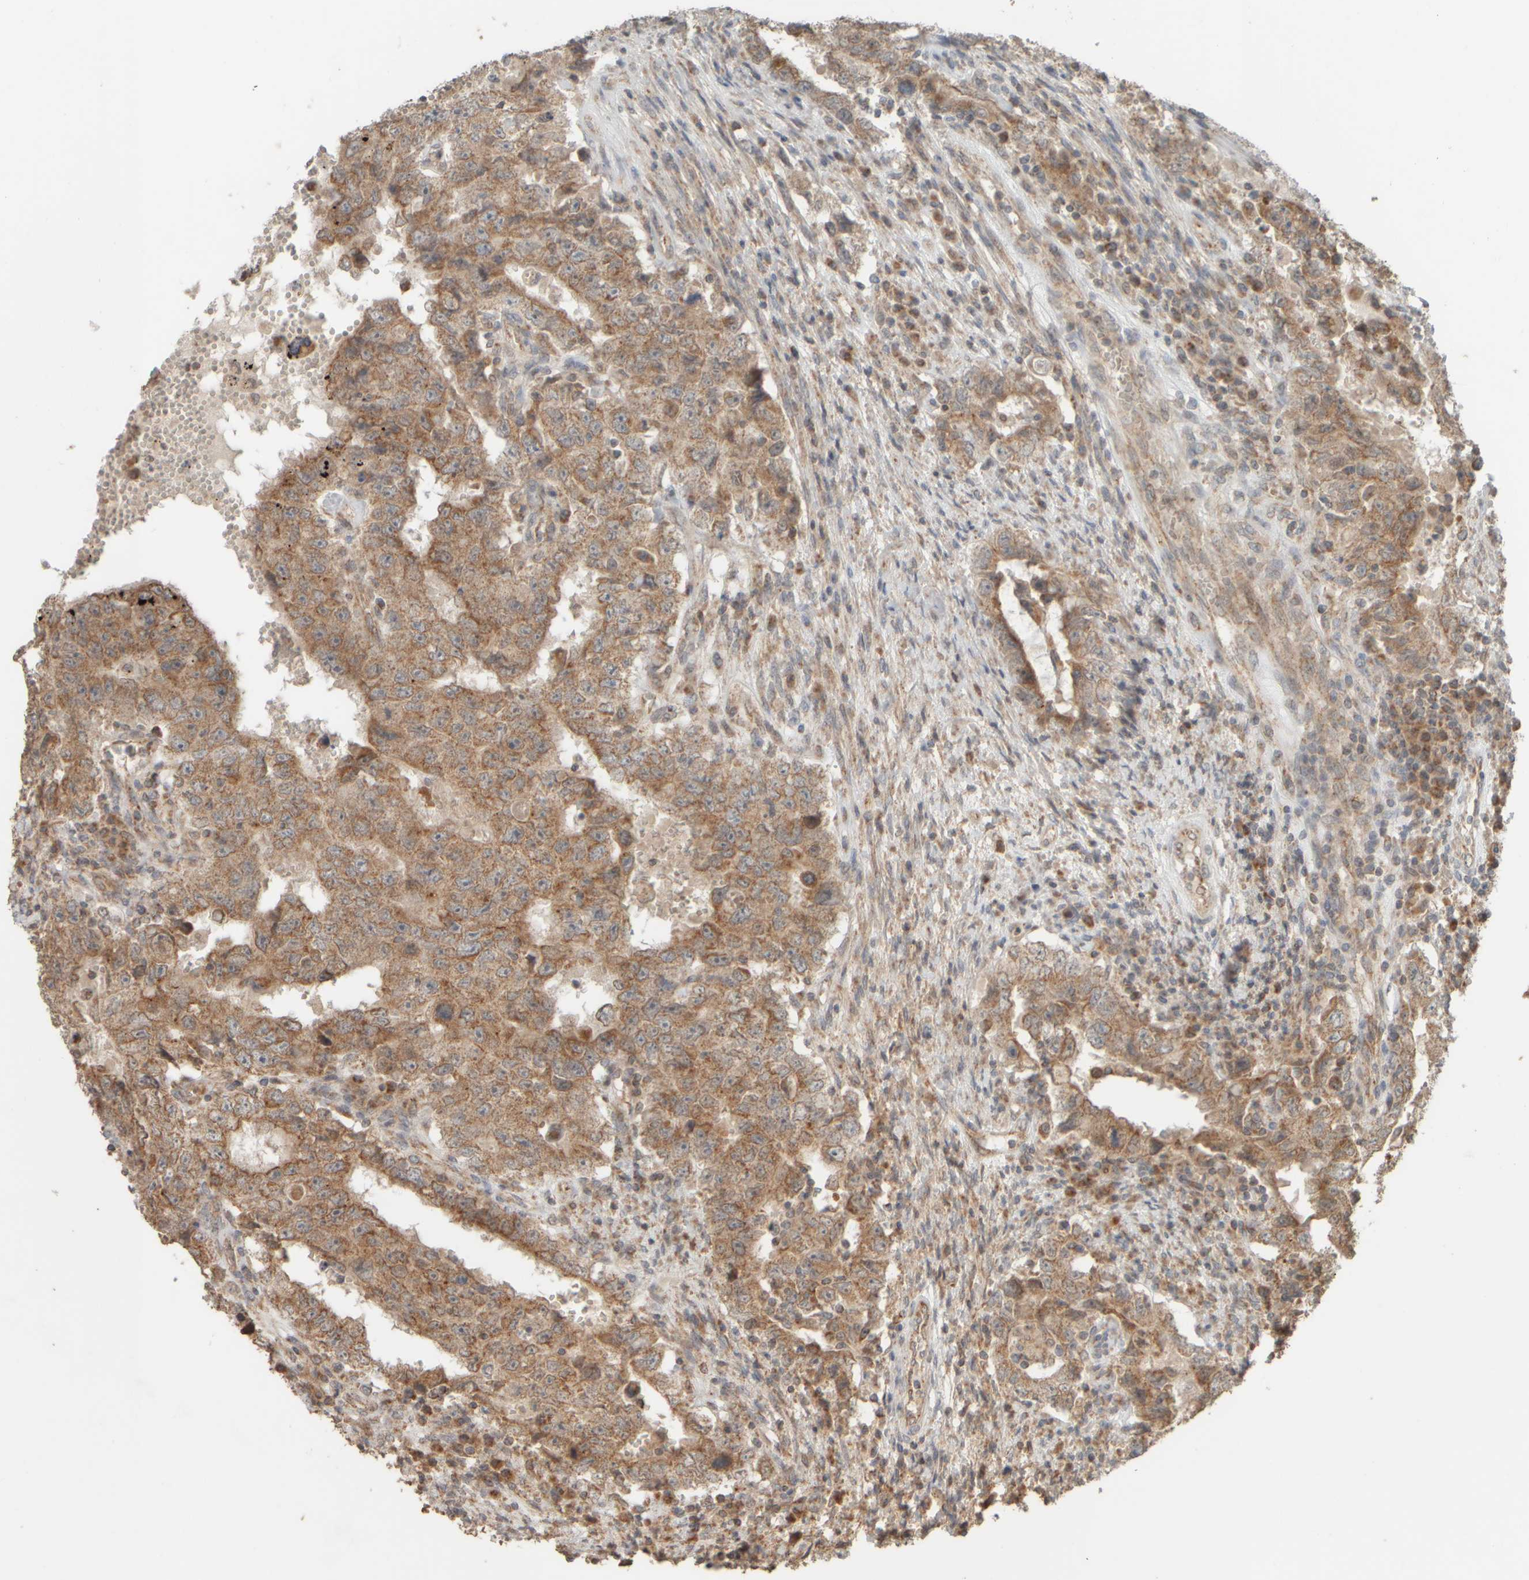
{"staining": {"intensity": "moderate", "quantity": ">75%", "location": "cytoplasmic/membranous"}, "tissue": "testis cancer", "cell_type": "Tumor cells", "image_type": "cancer", "snomed": [{"axis": "morphology", "description": "Carcinoma, Embryonal, NOS"}, {"axis": "topography", "description": "Testis"}], "caption": "Tumor cells exhibit medium levels of moderate cytoplasmic/membranous positivity in about >75% of cells in human testis cancer (embryonal carcinoma). (Brightfield microscopy of DAB IHC at high magnification).", "gene": "EIF2B3", "patient": {"sex": "male", "age": 26}}